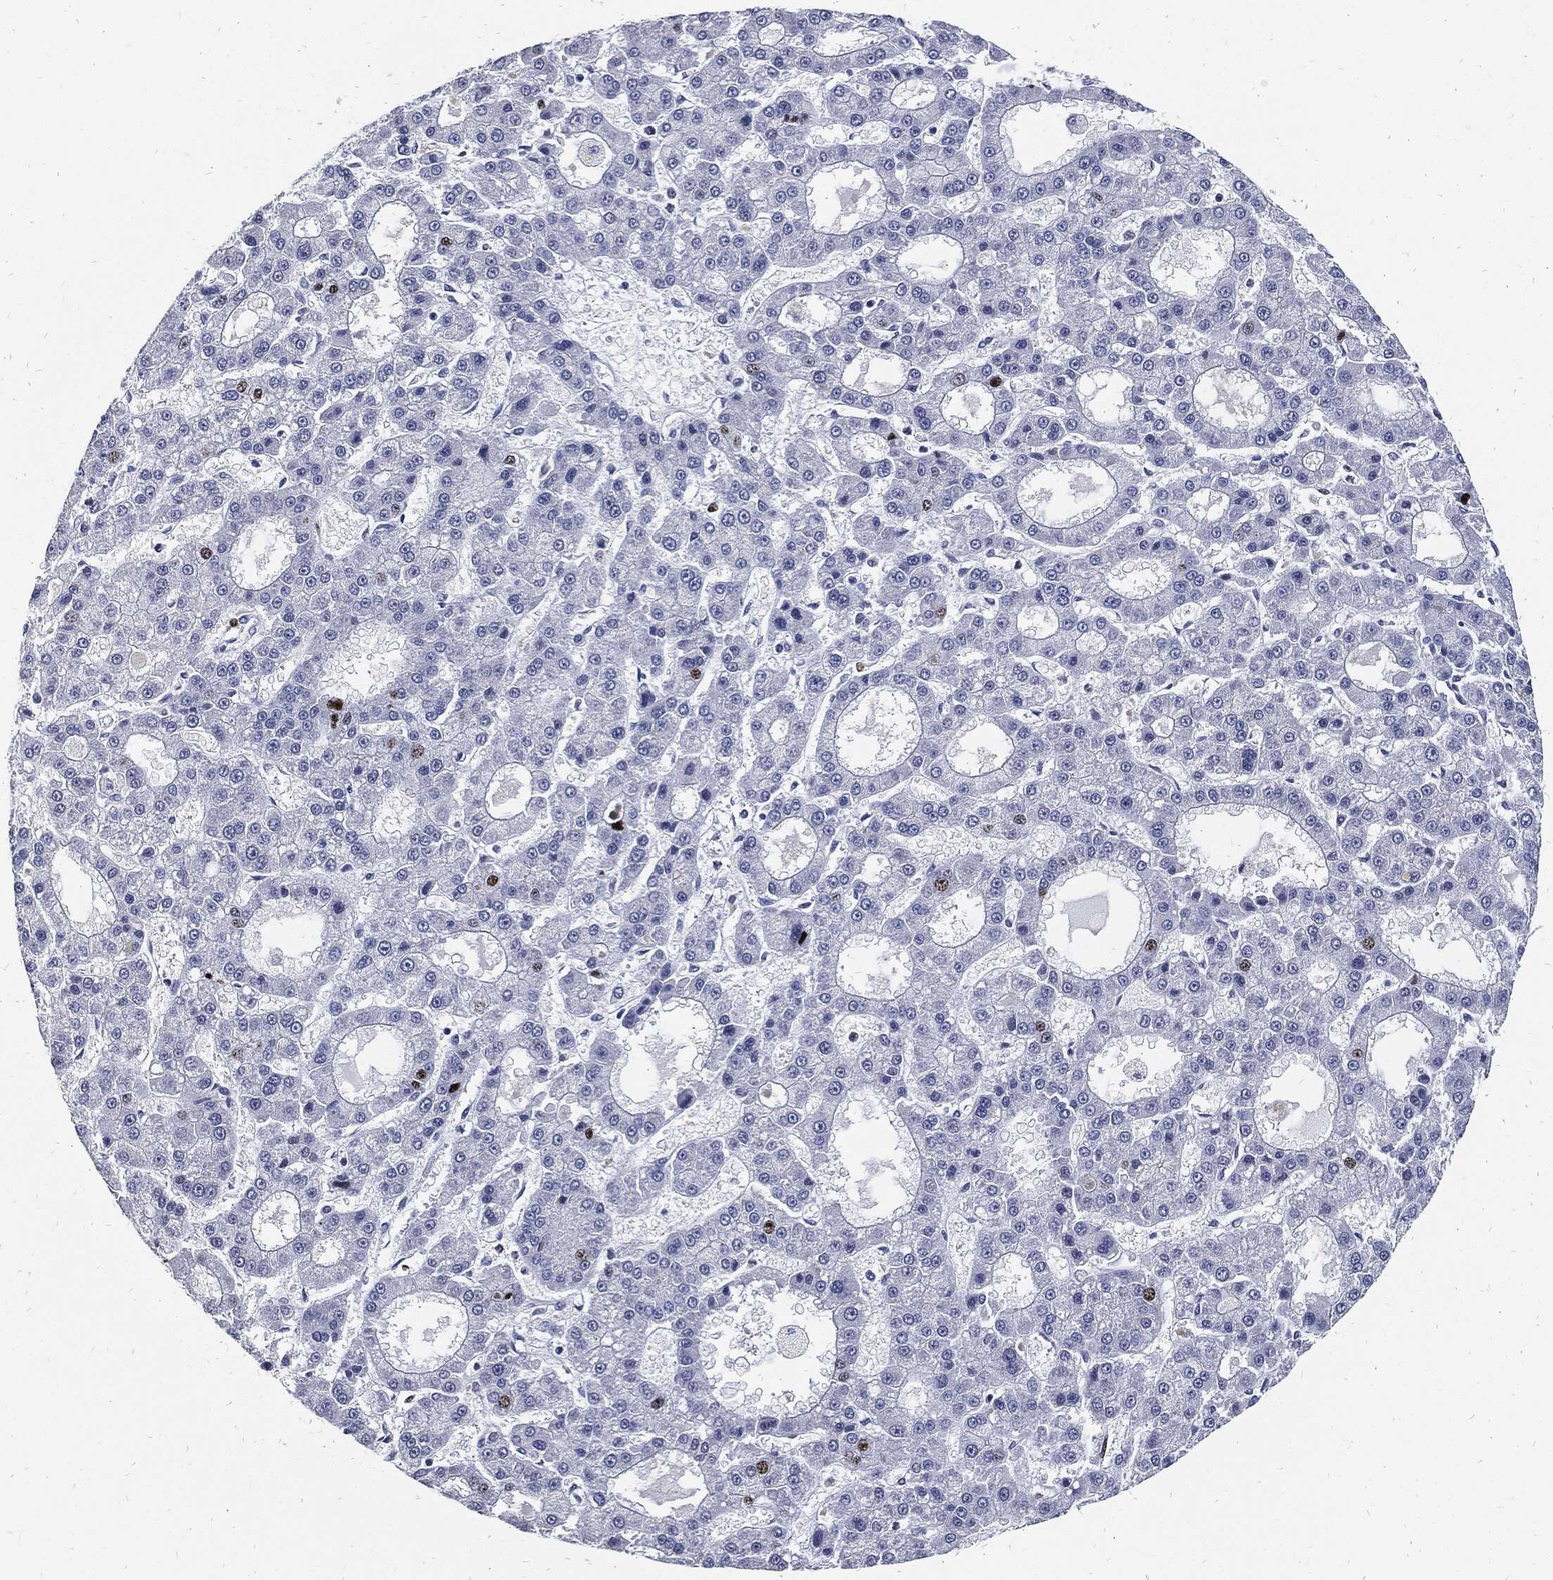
{"staining": {"intensity": "strong", "quantity": "<25%", "location": "nuclear"}, "tissue": "liver cancer", "cell_type": "Tumor cells", "image_type": "cancer", "snomed": [{"axis": "morphology", "description": "Carcinoma, Hepatocellular, NOS"}, {"axis": "topography", "description": "Liver"}], "caption": "Tumor cells demonstrate strong nuclear positivity in approximately <25% of cells in hepatocellular carcinoma (liver). (IHC, brightfield microscopy, high magnification).", "gene": "MKI67", "patient": {"sex": "male", "age": 70}}